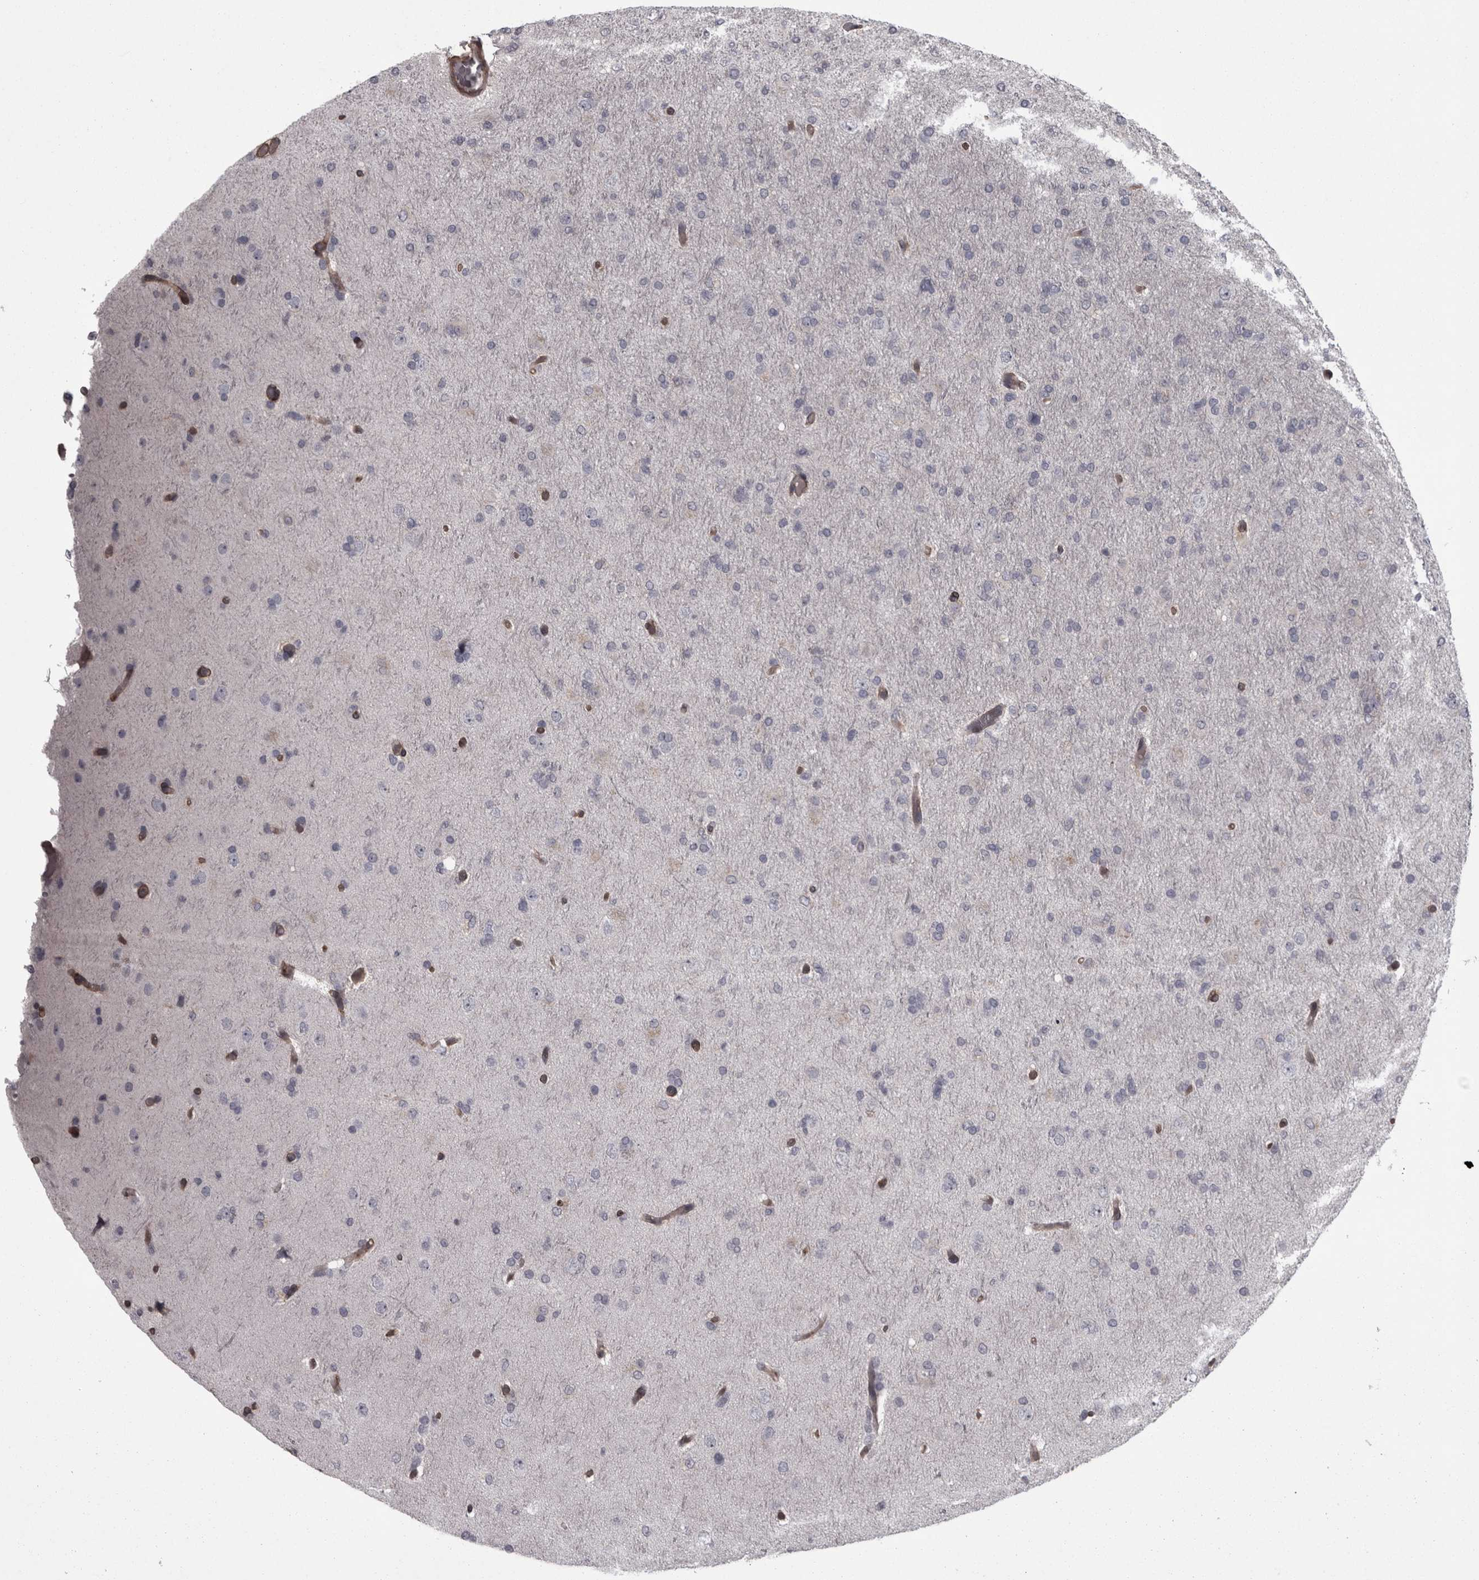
{"staining": {"intensity": "negative", "quantity": "none", "location": "none"}, "tissue": "glioma", "cell_type": "Tumor cells", "image_type": "cancer", "snomed": [{"axis": "morphology", "description": "Glioma, malignant, High grade"}, {"axis": "topography", "description": "Cerebral cortex"}], "caption": "The photomicrograph displays no staining of tumor cells in malignant glioma (high-grade).", "gene": "RSU1", "patient": {"sex": "female", "age": 36}}